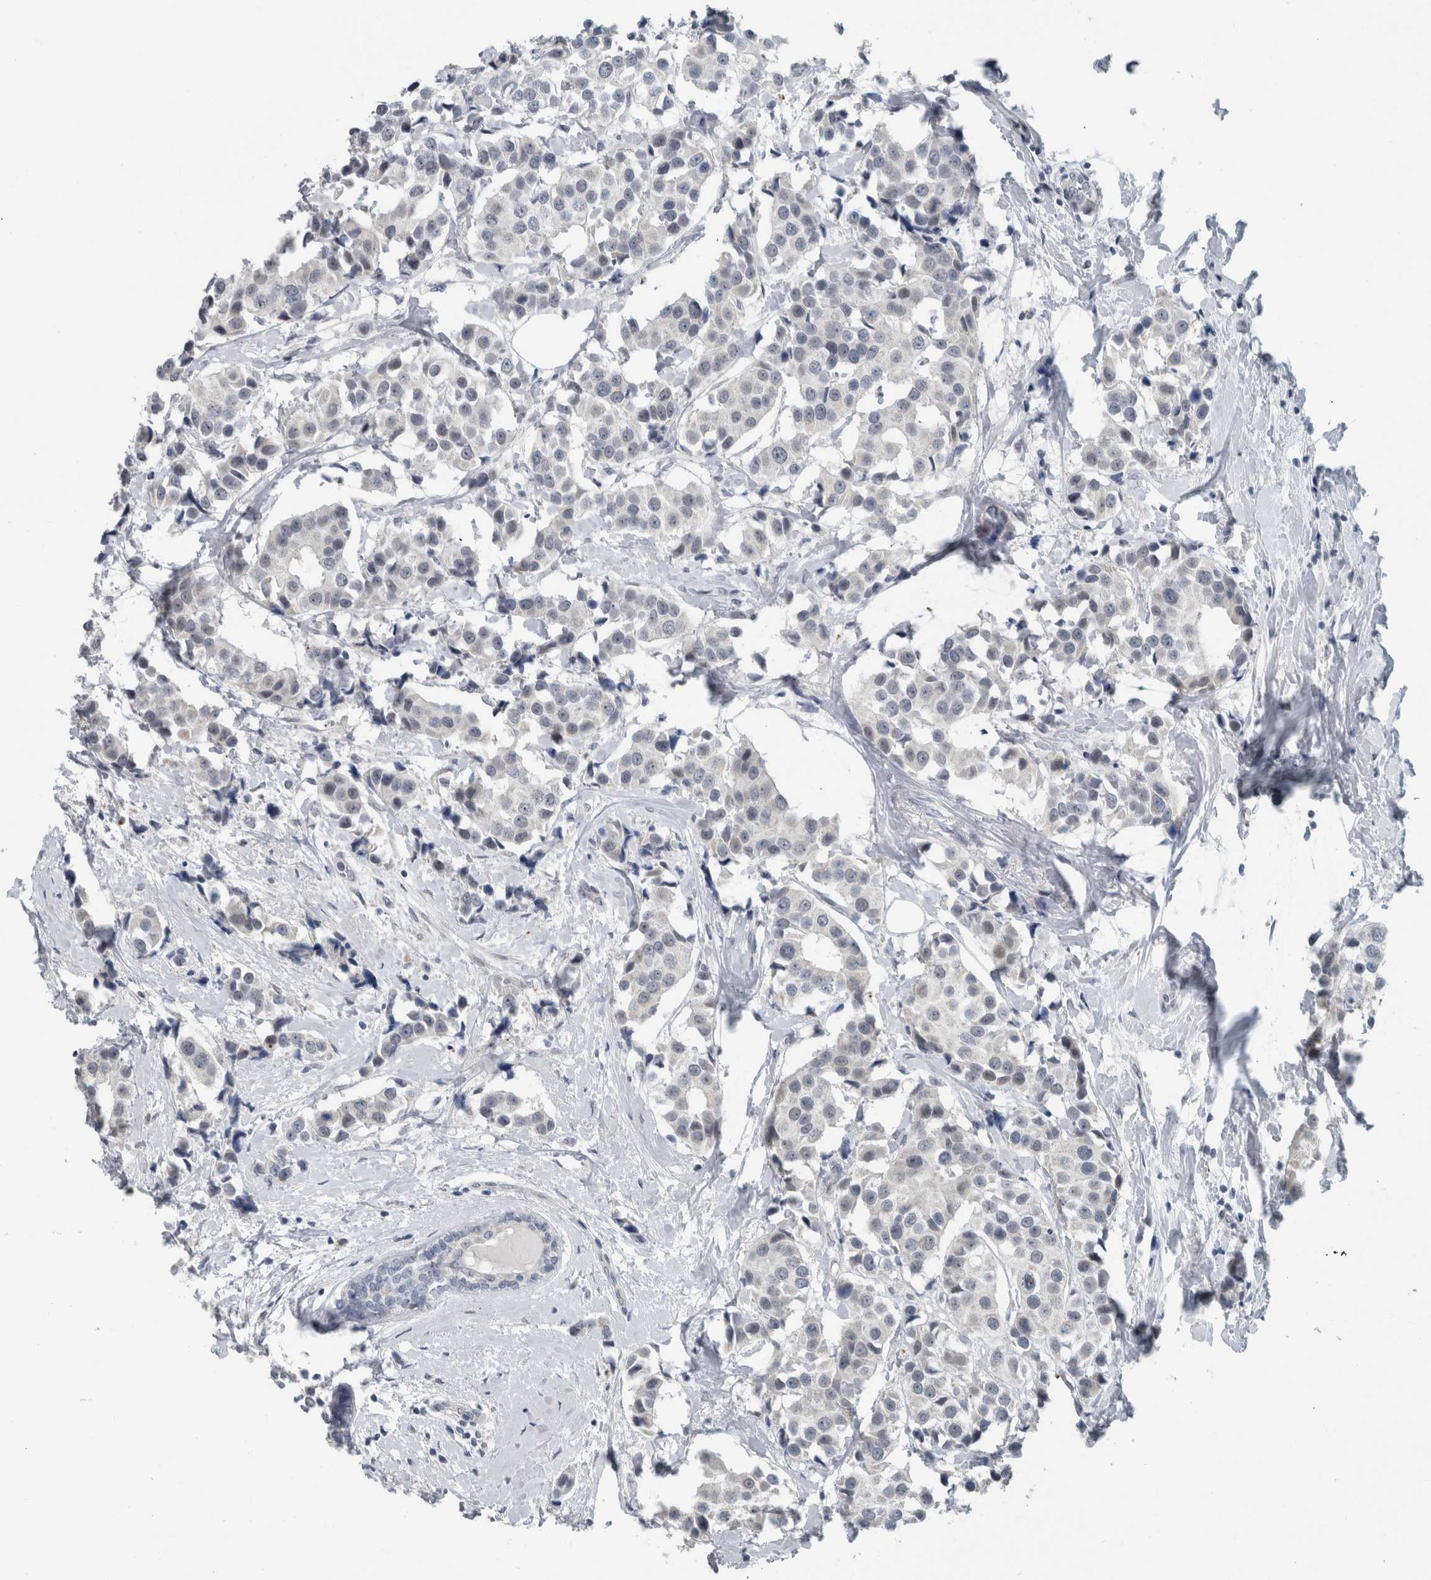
{"staining": {"intensity": "negative", "quantity": "none", "location": "none"}, "tissue": "breast cancer", "cell_type": "Tumor cells", "image_type": "cancer", "snomed": [{"axis": "morphology", "description": "Normal tissue, NOS"}, {"axis": "morphology", "description": "Duct carcinoma"}, {"axis": "topography", "description": "Breast"}], "caption": "Protein analysis of breast invasive ductal carcinoma demonstrates no significant expression in tumor cells. (IHC, brightfield microscopy, high magnification).", "gene": "GBA2", "patient": {"sex": "female", "age": 39}}